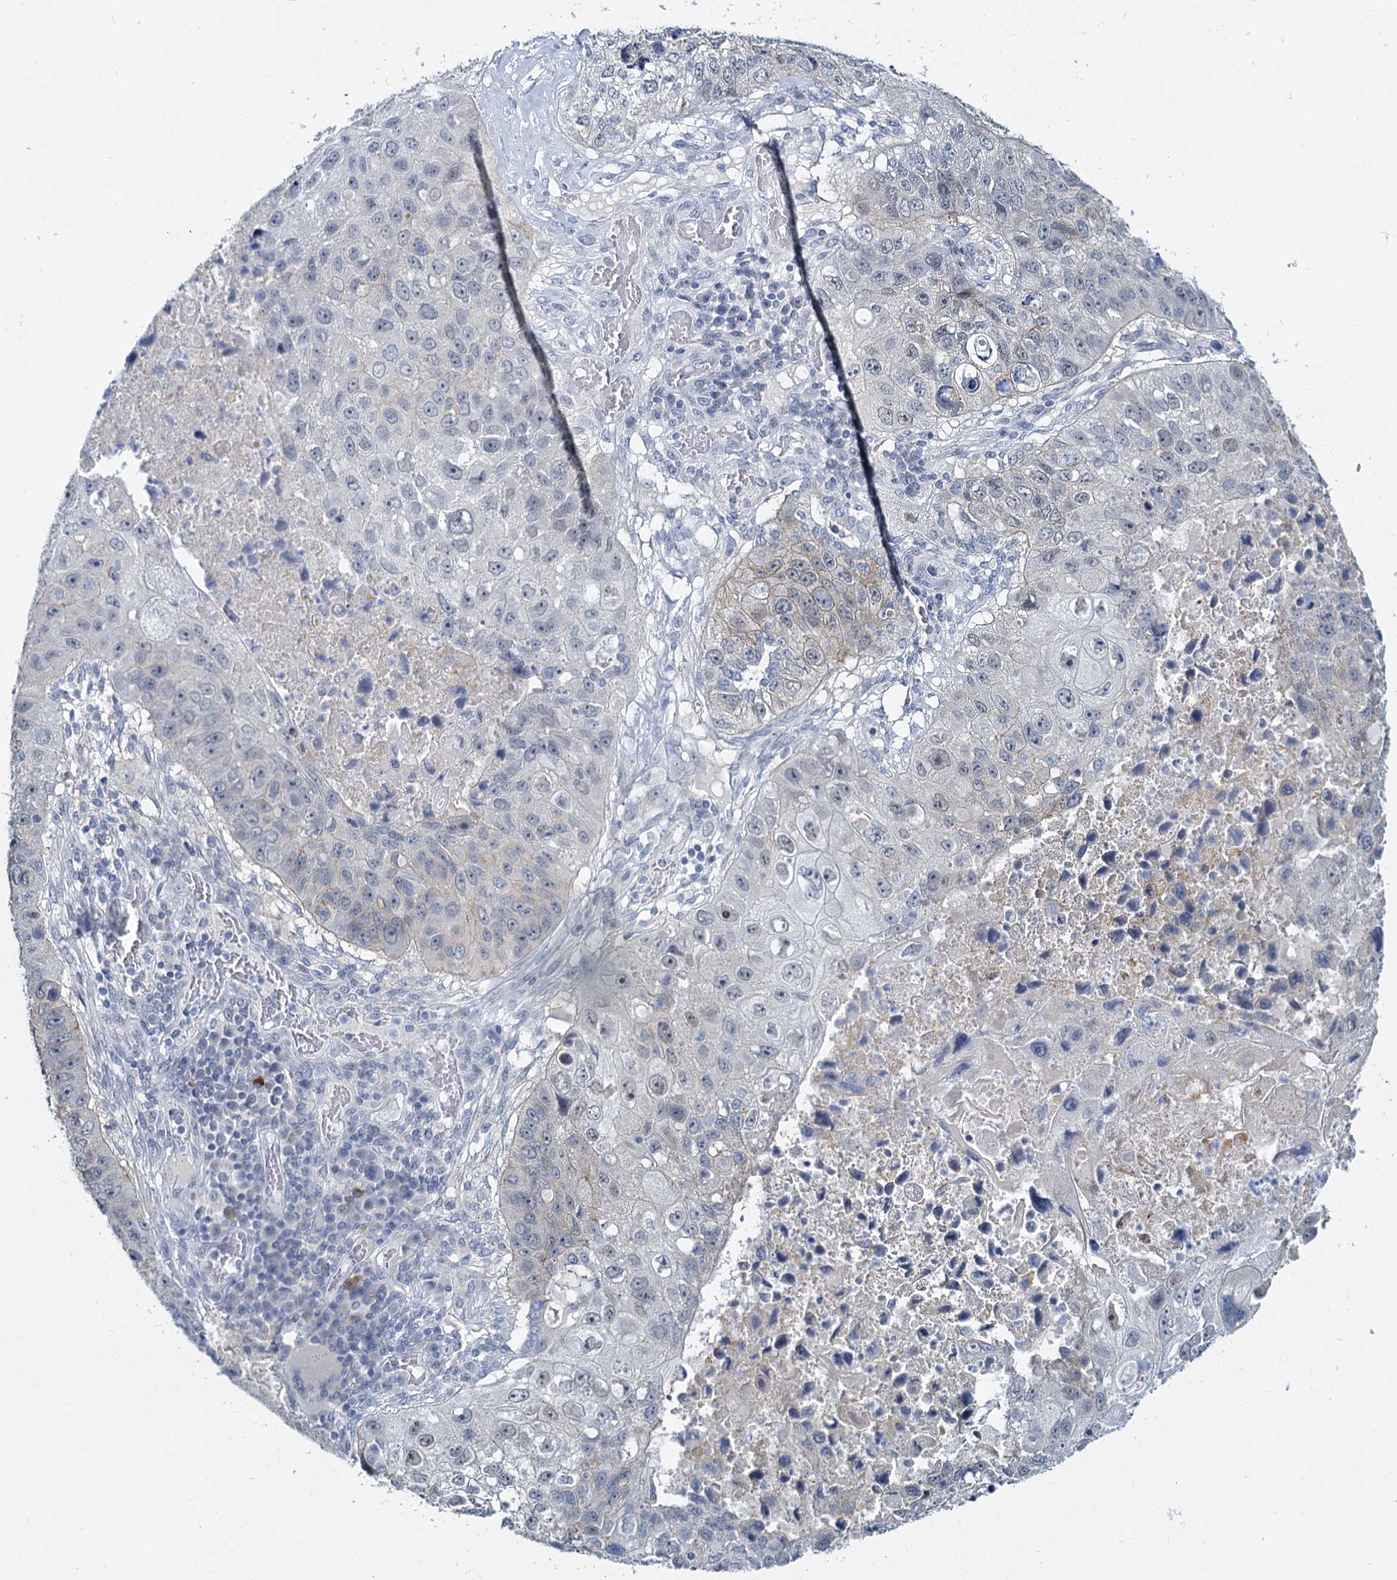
{"staining": {"intensity": "weak", "quantity": "<25%", "location": "cytoplasmic/membranous"}, "tissue": "lung cancer", "cell_type": "Tumor cells", "image_type": "cancer", "snomed": [{"axis": "morphology", "description": "Squamous cell carcinoma, NOS"}, {"axis": "topography", "description": "Lung"}], "caption": "This is a micrograph of immunohistochemistry (IHC) staining of lung cancer, which shows no expression in tumor cells.", "gene": "ACRBP", "patient": {"sex": "male", "age": 61}}